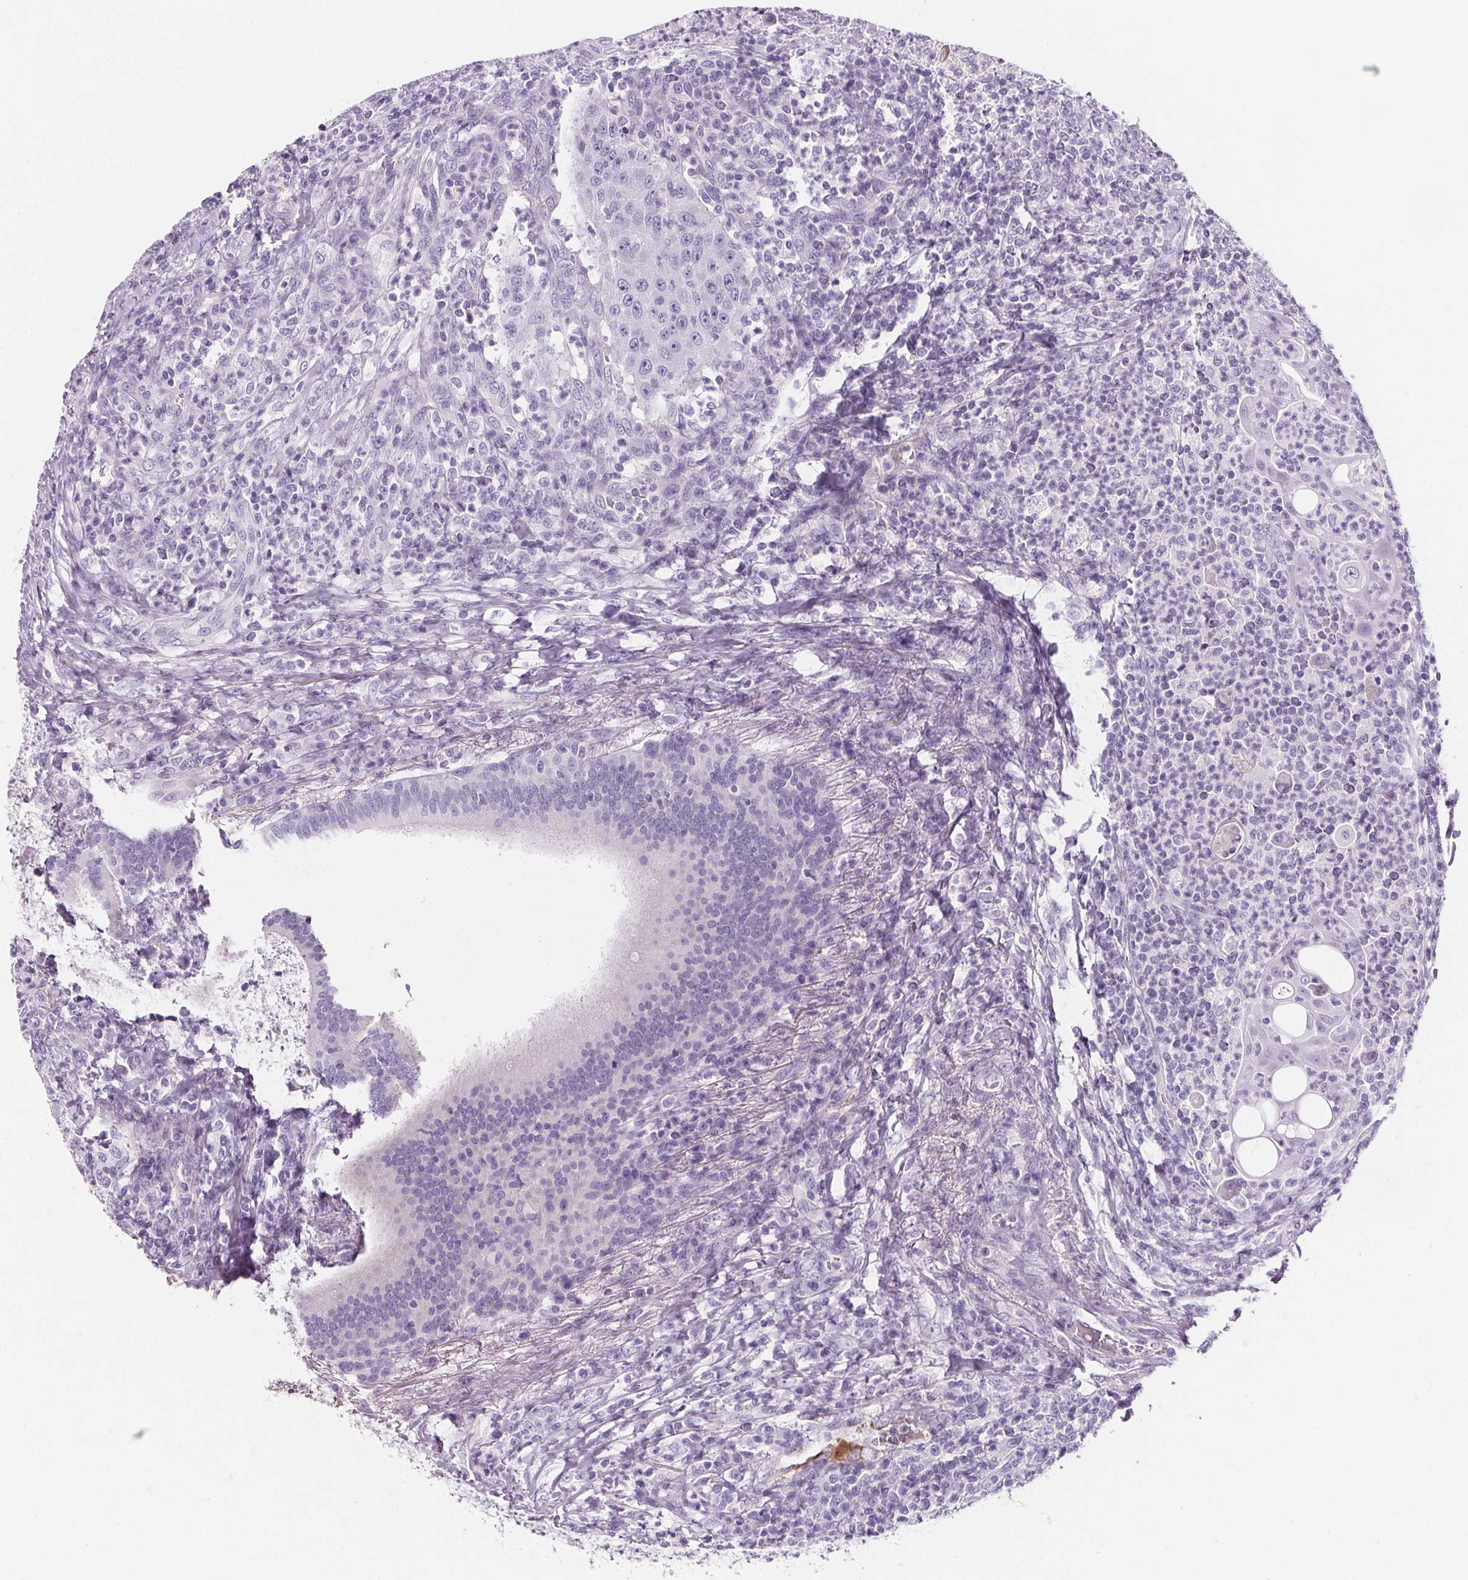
{"staining": {"intensity": "negative", "quantity": "none", "location": "none"}, "tissue": "head and neck cancer", "cell_type": "Tumor cells", "image_type": "cancer", "snomed": [{"axis": "morphology", "description": "Squamous cell carcinoma, NOS"}, {"axis": "topography", "description": "Head-Neck"}], "caption": "An immunohistochemistry (IHC) micrograph of squamous cell carcinoma (head and neck) is shown. There is no staining in tumor cells of squamous cell carcinoma (head and neck).", "gene": "CD5L", "patient": {"sex": "male", "age": 69}}